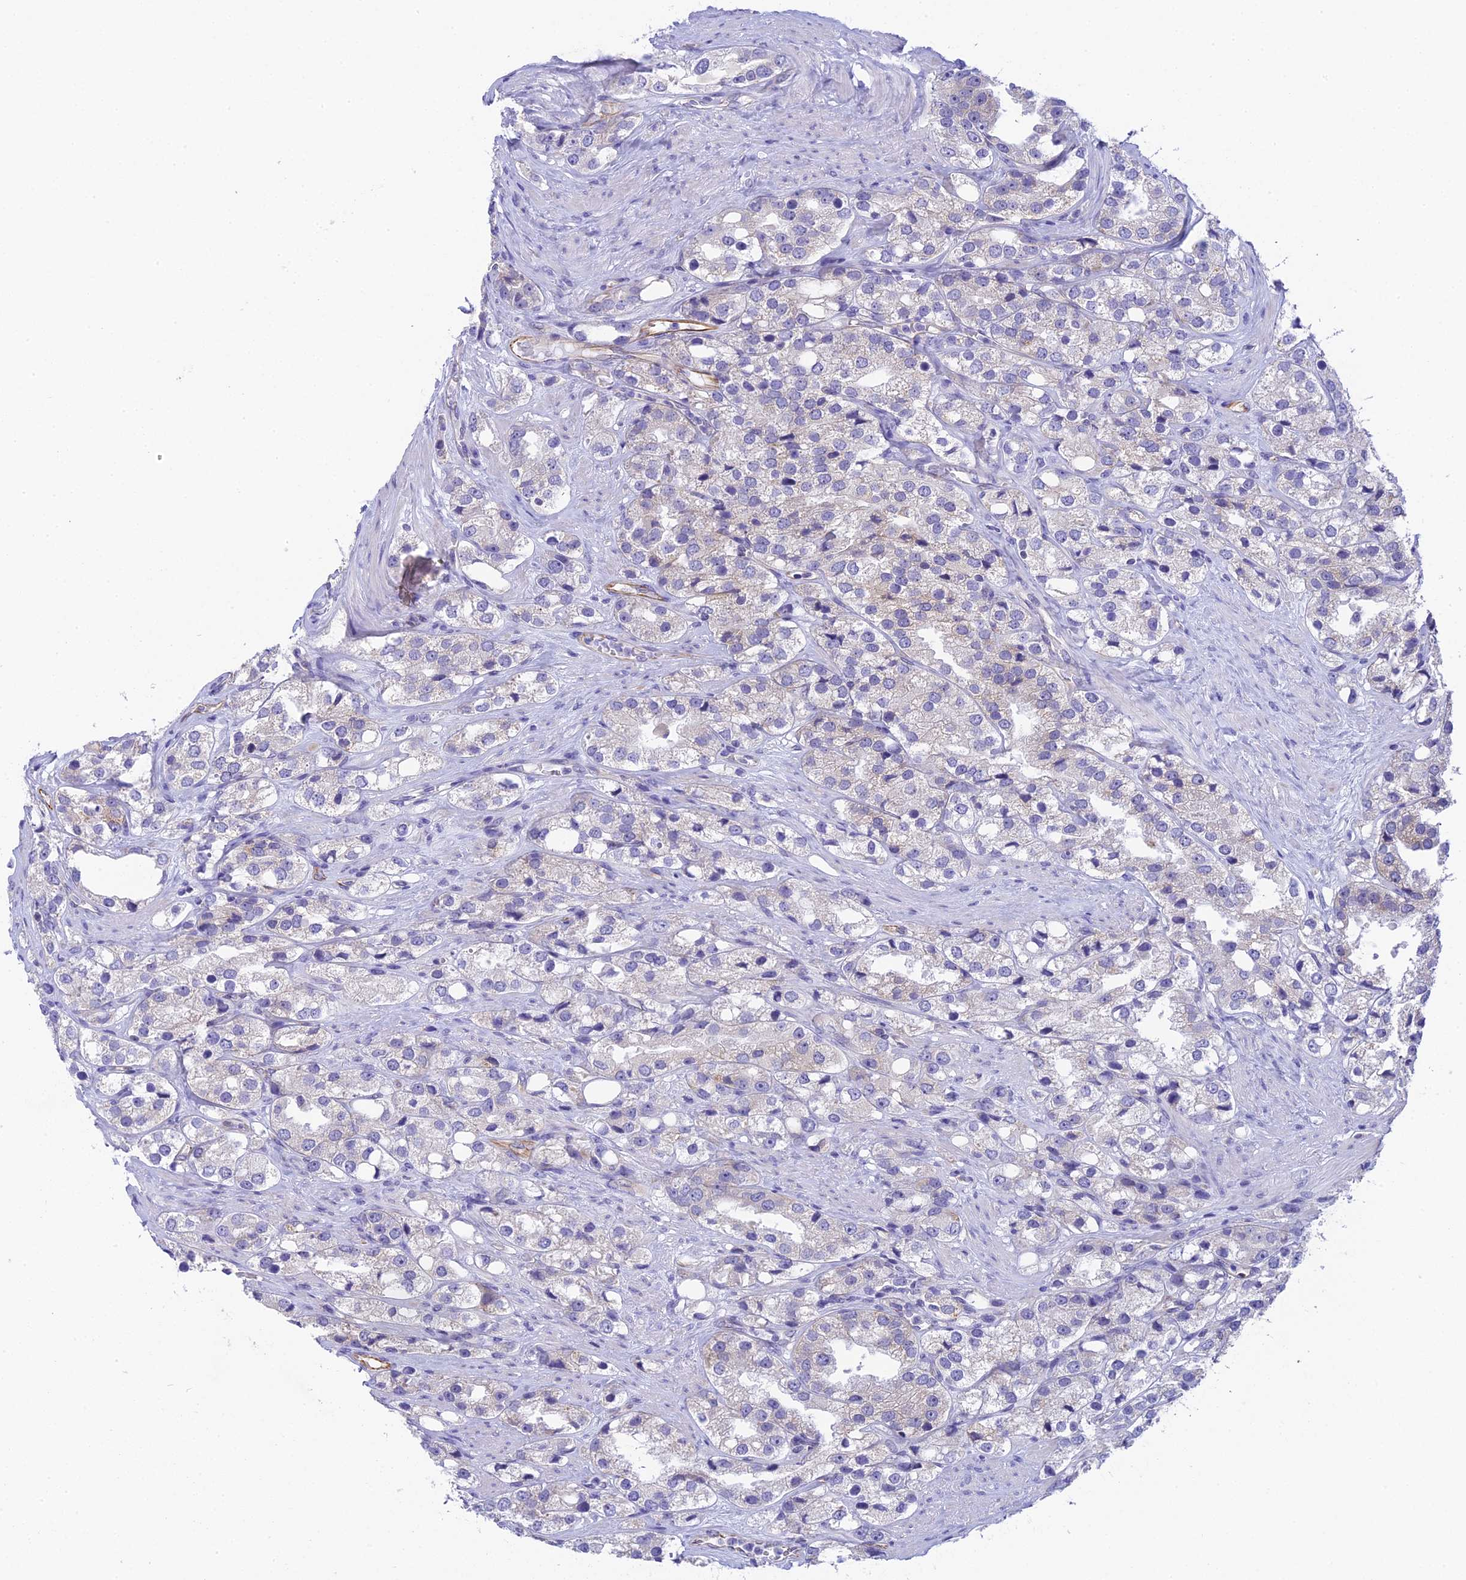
{"staining": {"intensity": "negative", "quantity": "none", "location": "none"}, "tissue": "prostate cancer", "cell_type": "Tumor cells", "image_type": "cancer", "snomed": [{"axis": "morphology", "description": "Adenocarcinoma, NOS"}, {"axis": "topography", "description": "Prostate"}], "caption": "Protein analysis of prostate cancer (adenocarcinoma) demonstrates no significant positivity in tumor cells. Brightfield microscopy of immunohistochemistry stained with DAB (3,3'-diaminobenzidine) (brown) and hematoxylin (blue), captured at high magnification.", "gene": "TACSTD2", "patient": {"sex": "male", "age": 79}}